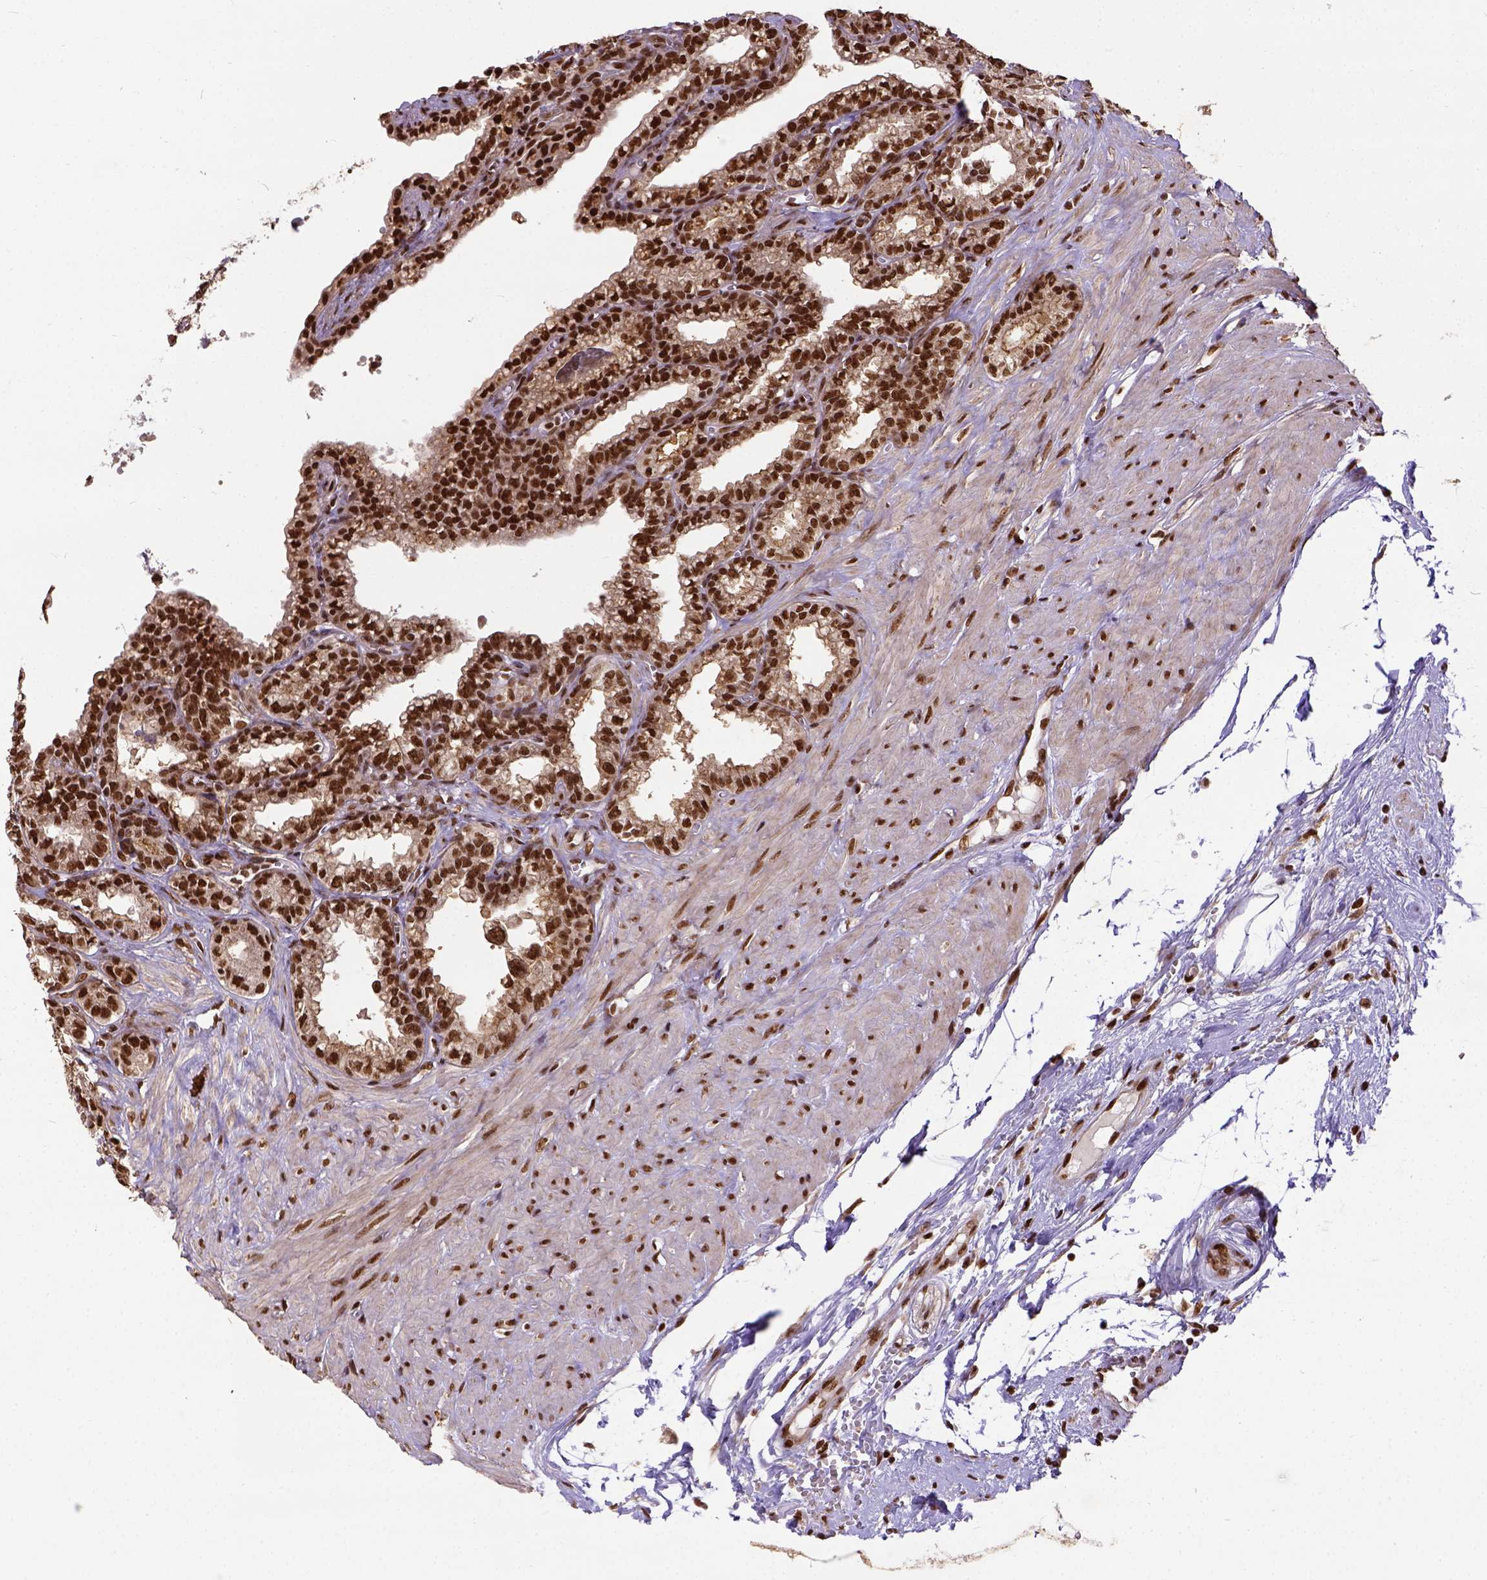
{"staining": {"intensity": "strong", "quantity": ">75%", "location": "nuclear"}, "tissue": "seminal vesicle", "cell_type": "Glandular cells", "image_type": "normal", "snomed": [{"axis": "morphology", "description": "Normal tissue, NOS"}, {"axis": "morphology", "description": "Urothelial carcinoma, NOS"}, {"axis": "topography", "description": "Urinary bladder"}, {"axis": "topography", "description": "Seminal veicle"}], "caption": "Normal seminal vesicle reveals strong nuclear expression in about >75% of glandular cells, visualized by immunohistochemistry.", "gene": "NACC1", "patient": {"sex": "male", "age": 76}}